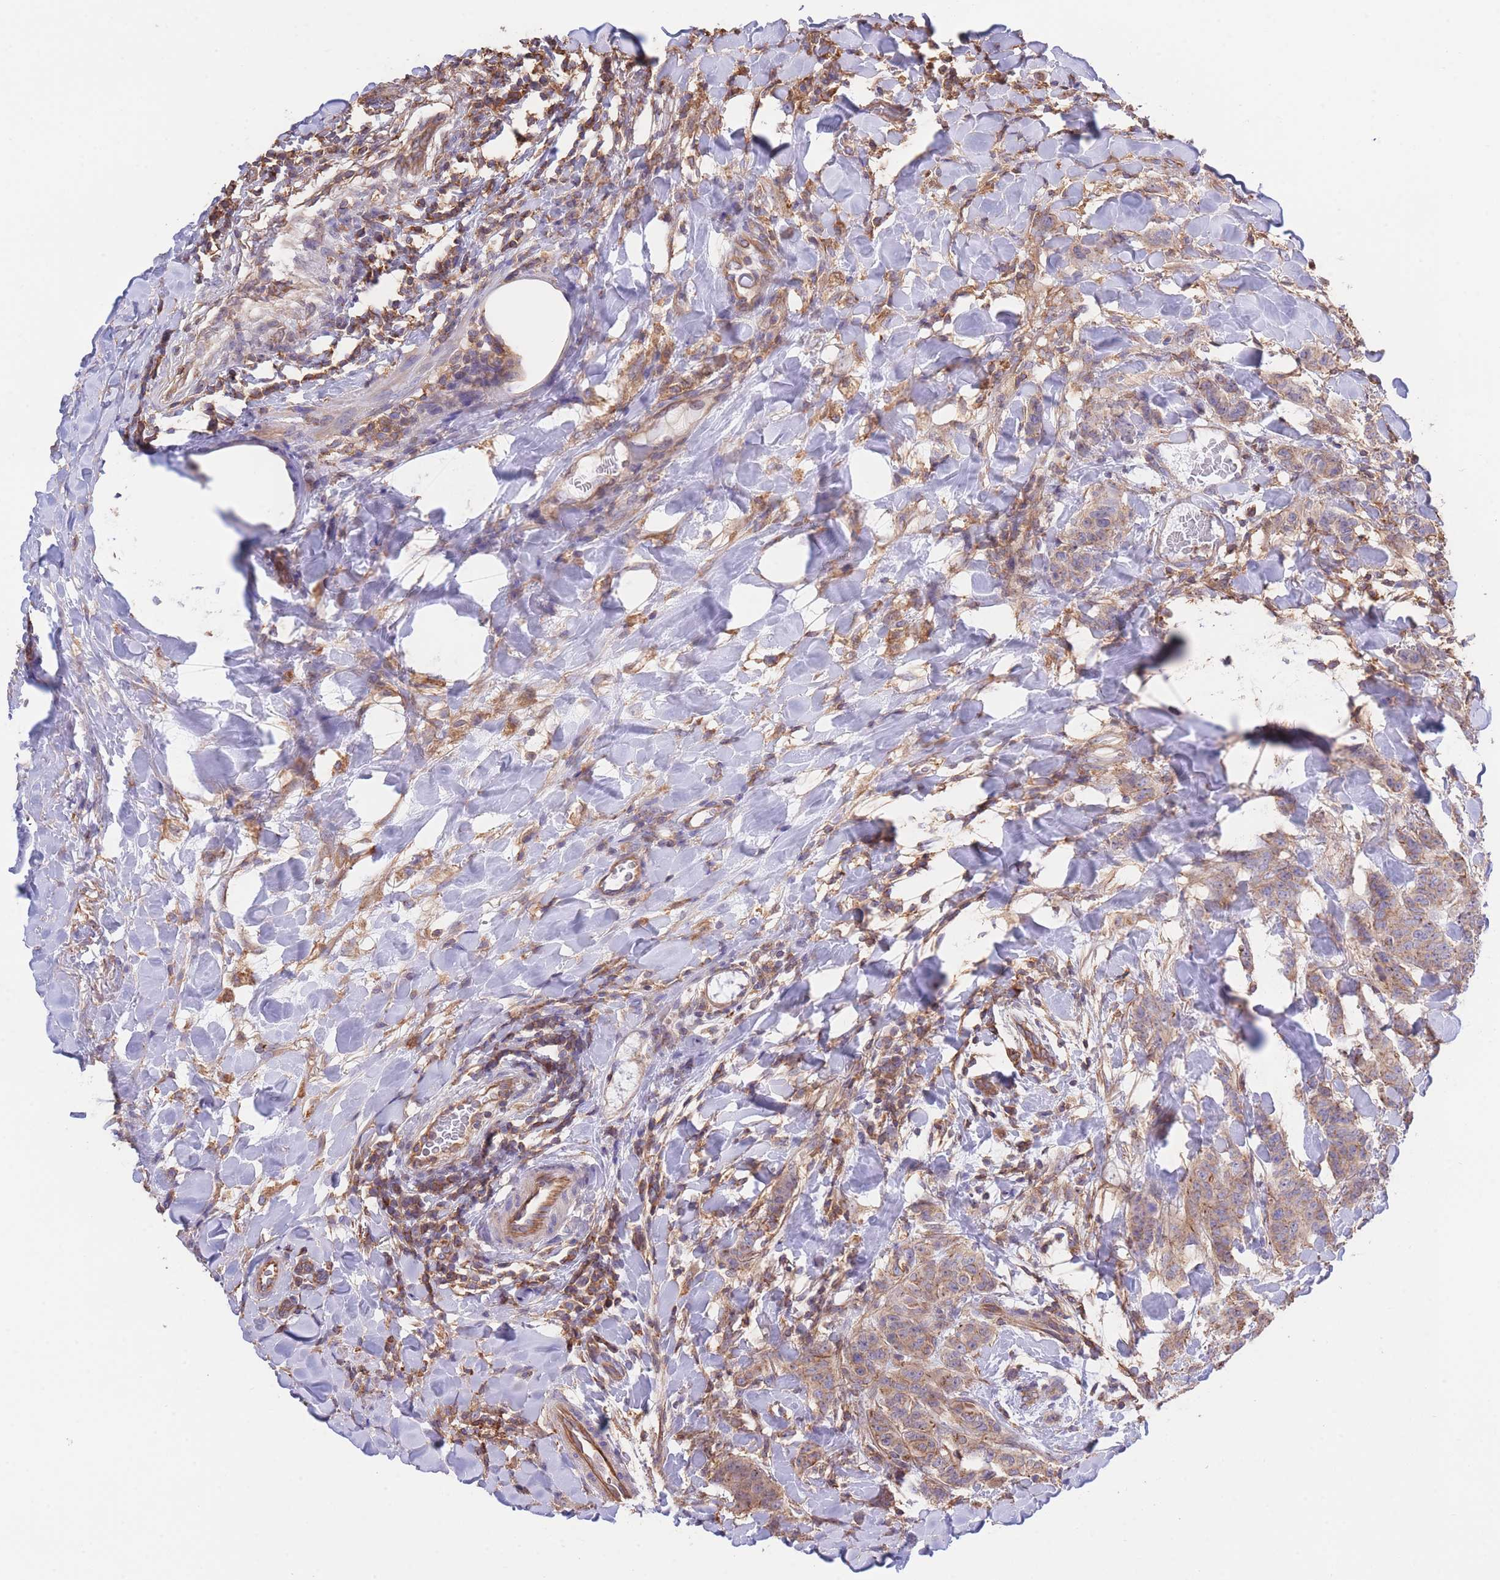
{"staining": {"intensity": "moderate", "quantity": ">75%", "location": "cytoplasmic/membranous"}, "tissue": "breast cancer", "cell_type": "Tumor cells", "image_type": "cancer", "snomed": [{"axis": "morphology", "description": "Duct carcinoma"}, {"axis": "topography", "description": "Breast"}], "caption": "High-magnification brightfield microscopy of infiltrating ductal carcinoma (breast) stained with DAB (brown) and counterstained with hematoxylin (blue). tumor cells exhibit moderate cytoplasmic/membranous staining is identified in approximately>75% of cells.", "gene": "LRRN4CL", "patient": {"sex": "female", "age": 40}}